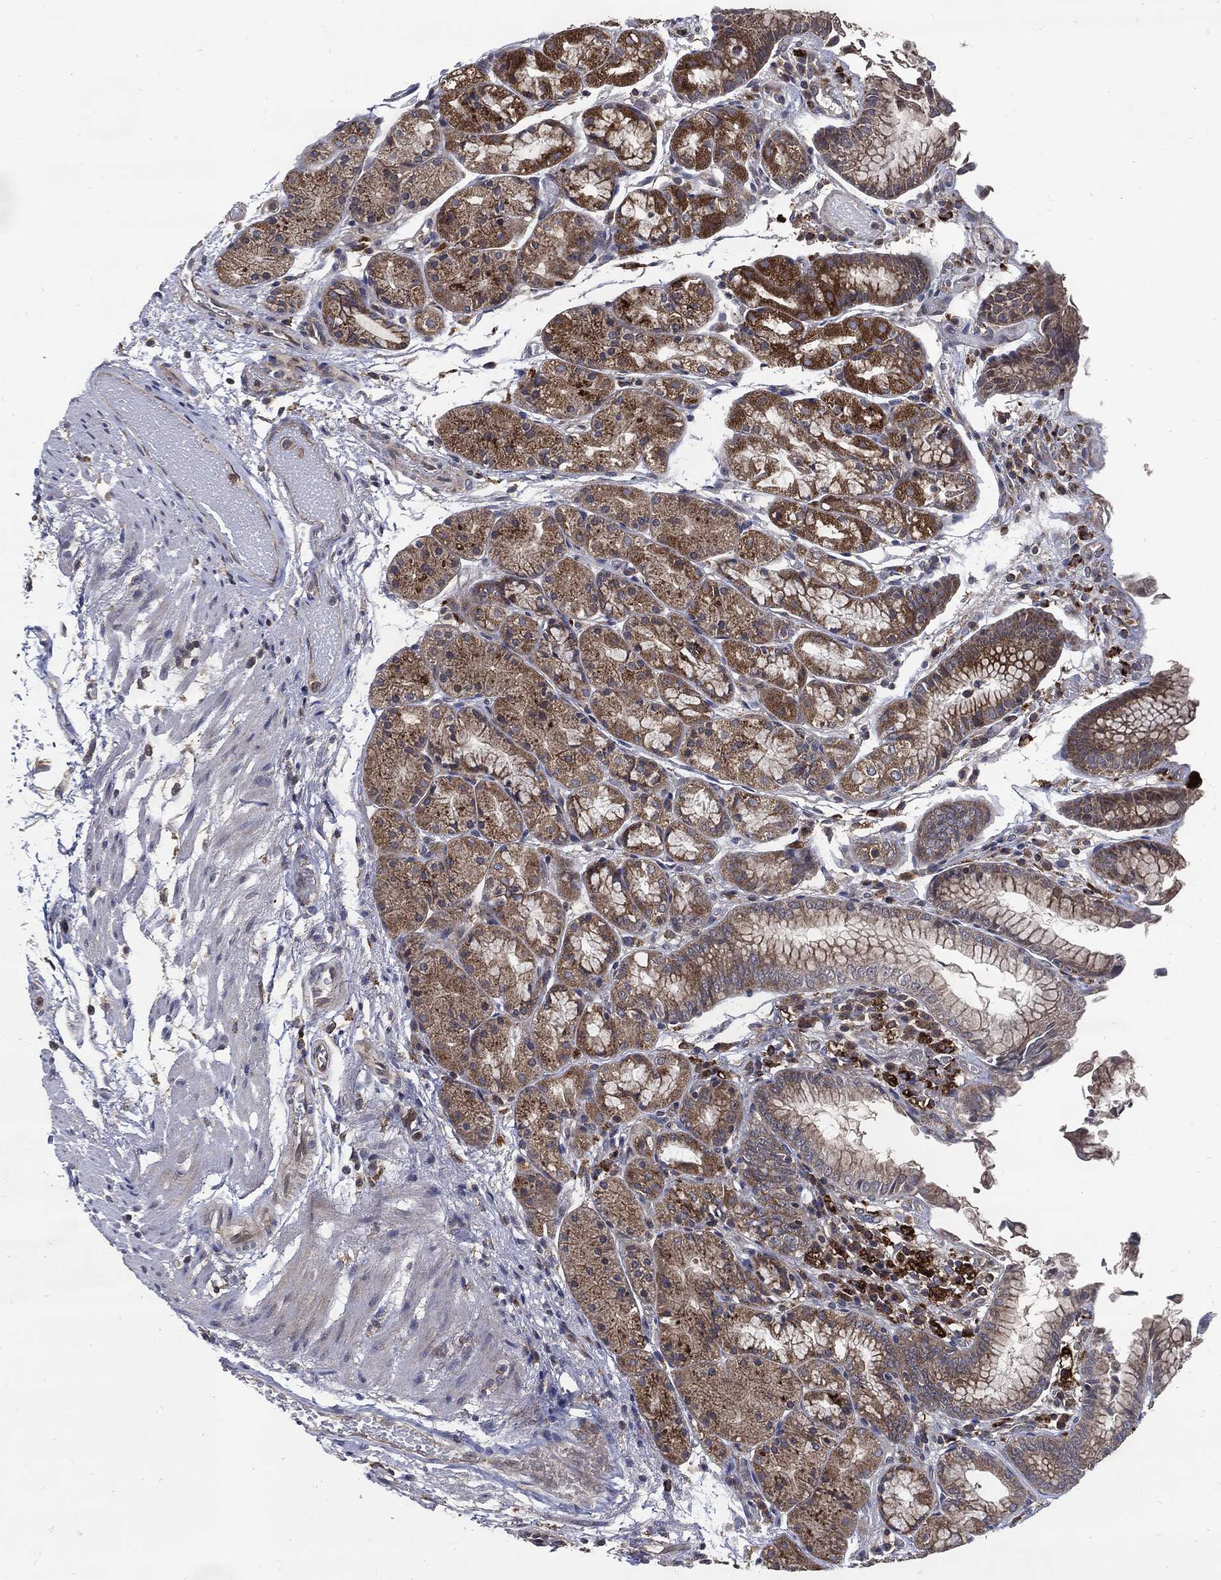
{"staining": {"intensity": "moderate", "quantity": "25%-75%", "location": "cytoplasmic/membranous"}, "tissue": "stomach", "cell_type": "Glandular cells", "image_type": "normal", "snomed": [{"axis": "morphology", "description": "Normal tissue, NOS"}, {"axis": "topography", "description": "Stomach, upper"}], "caption": "High-magnification brightfield microscopy of normal stomach stained with DAB (brown) and counterstained with hematoxylin (blue). glandular cells exhibit moderate cytoplasmic/membranous expression is present in about25%-75% of cells.", "gene": "SLC31A2", "patient": {"sex": "male", "age": 72}}